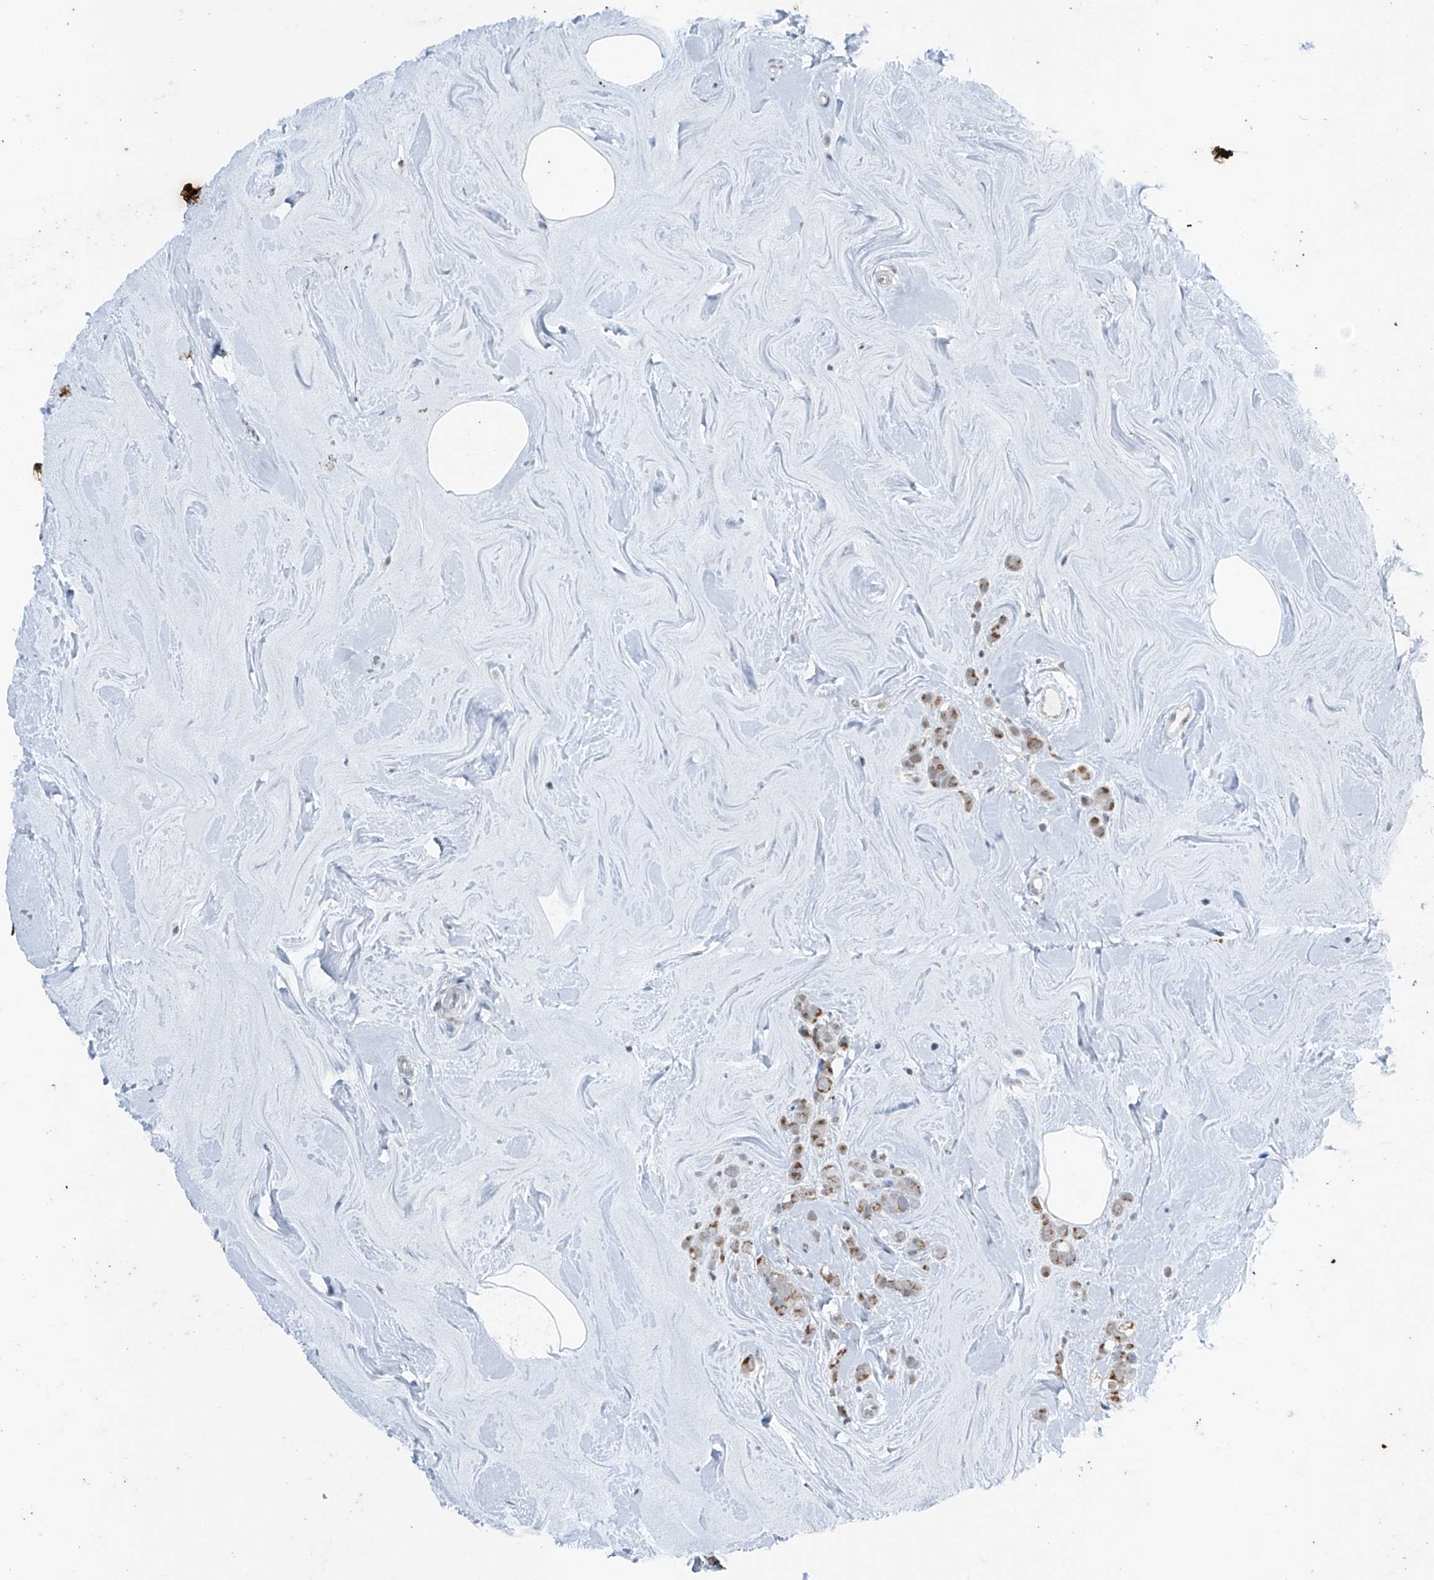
{"staining": {"intensity": "moderate", "quantity": ">75%", "location": "cytoplasmic/membranous"}, "tissue": "breast cancer", "cell_type": "Tumor cells", "image_type": "cancer", "snomed": [{"axis": "morphology", "description": "Lobular carcinoma"}, {"axis": "topography", "description": "Breast"}], "caption": "A high-resolution histopathology image shows immunohistochemistry staining of breast cancer, which shows moderate cytoplasmic/membranous staining in approximately >75% of tumor cells. Using DAB (brown) and hematoxylin (blue) stains, captured at high magnification using brightfield microscopy.", "gene": "DYRK1B", "patient": {"sex": "female", "age": 47}}